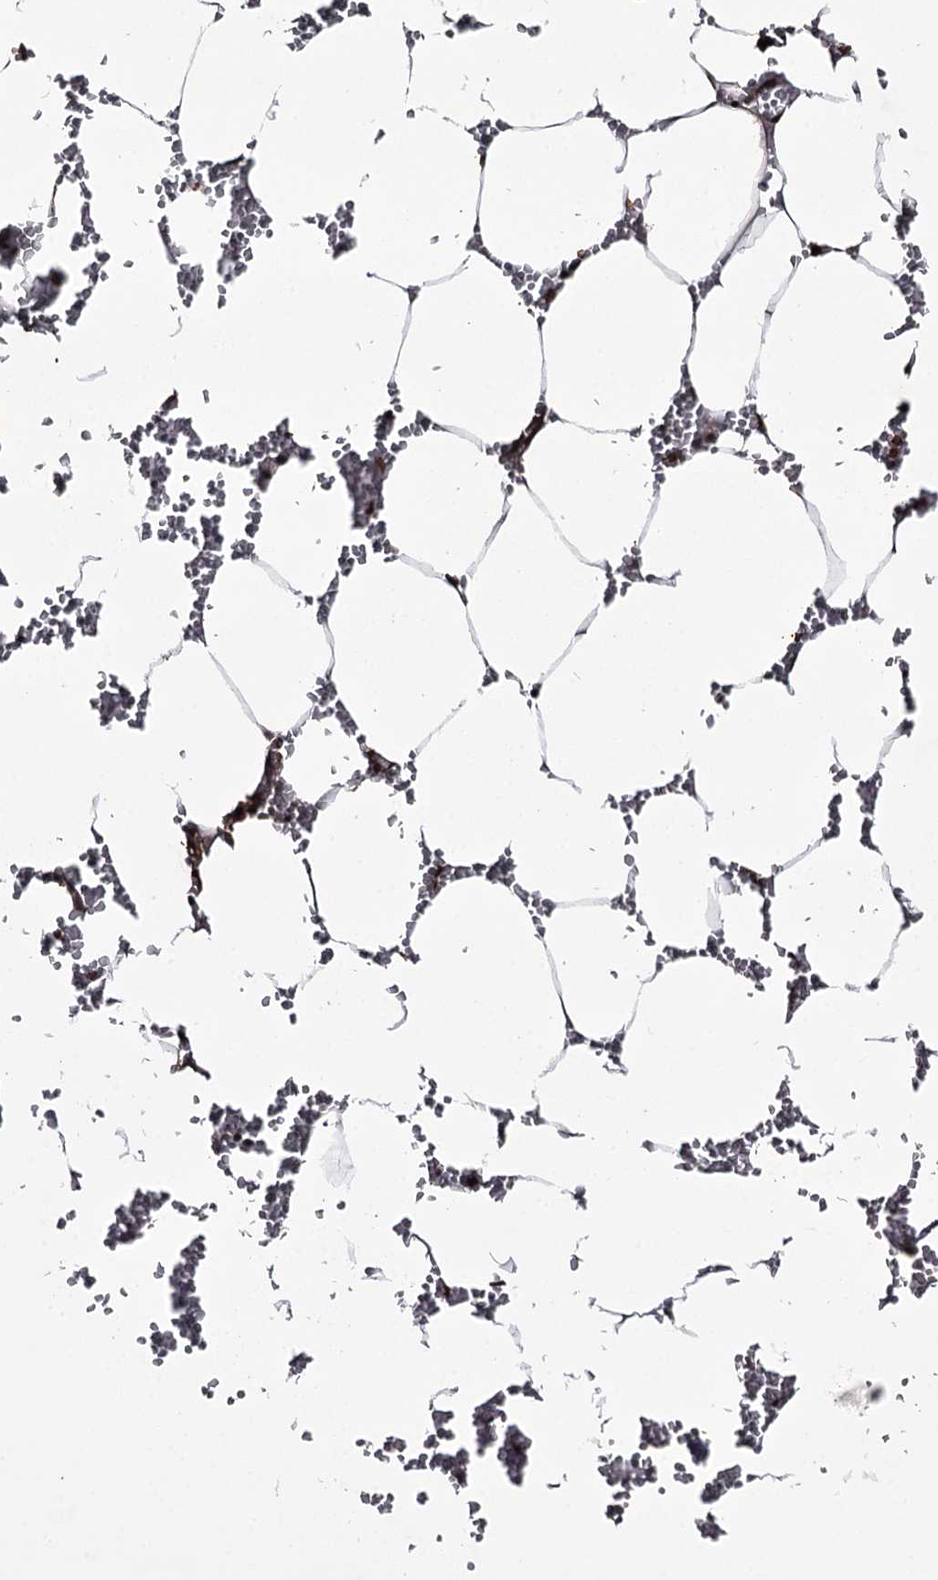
{"staining": {"intensity": "strong", "quantity": ">75%", "location": "nuclear"}, "tissue": "bone marrow", "cell_type": "Hematopoietic cells", "image_type": "normal", "snomed": [{"axis": "morphology", "description": "Normal tissue, NOS"}, {"axis": "topography", "description": "Bone marrow"}], "caption": "Immunohistochemistry histopathology image of benign bone marrow: bone marrow stained using immunohistochemistry shows high levels of strong protein expression localized specifically in the nuclear of hematopoietic cells, appearing as a nuclear brown color.", "gene": "THYN1", "patient": {"sex": "male", "age": 70}}